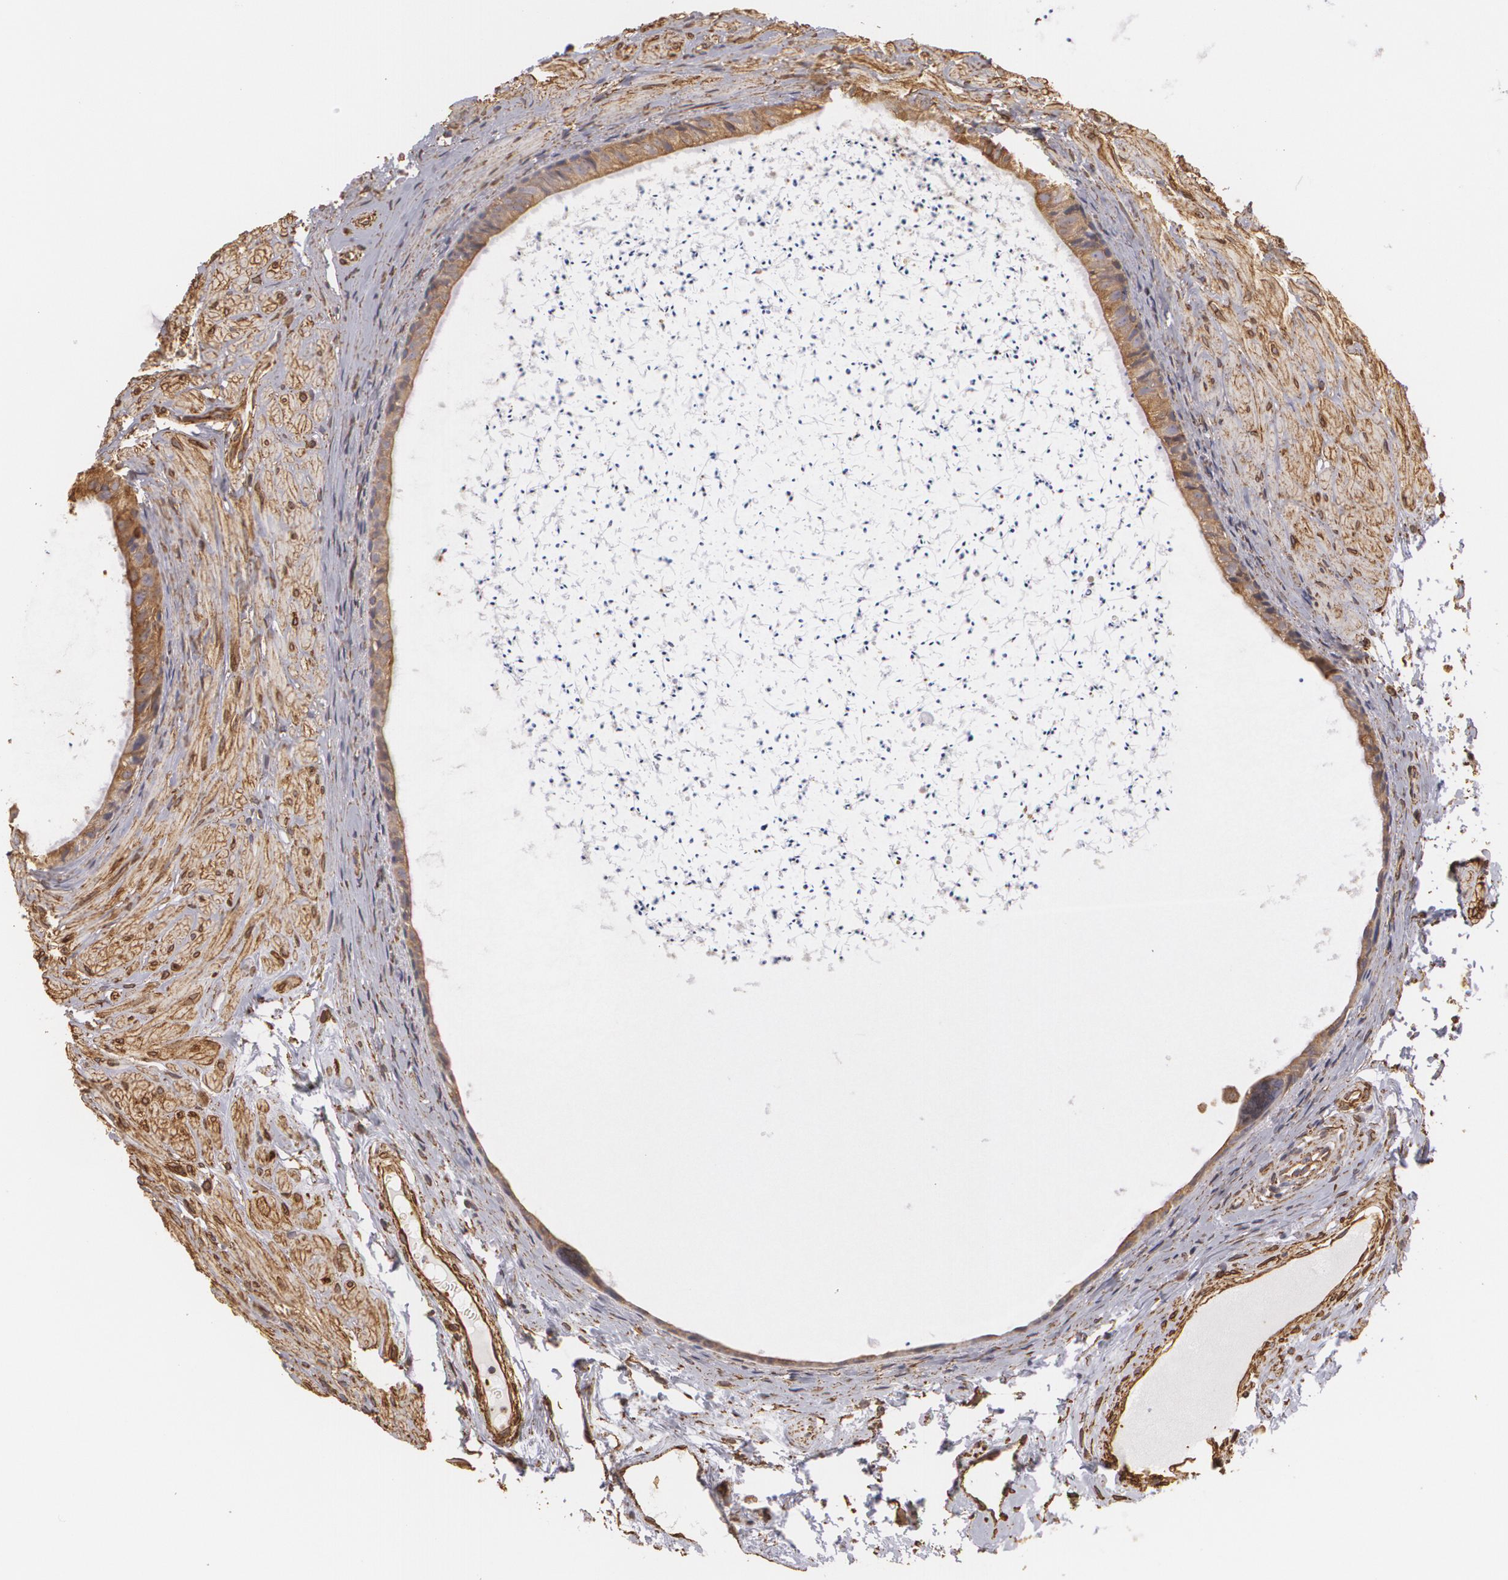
{"staining": {"intensity": "weak", "quantity": "25%-75%", "location": "cytoplasmic/membranous"}, "tissue": "epididymis", "cell_type": "Glandular cells", "image_type": "normal", "snomed": [{"axis": "morphology", "description": "Normal tissue, NOS"}, {"axis": "topography", "description": "Epididymis"}], "caption": "High-magnification brightfield microscopy of normal epididymis stained with DAB (brown) and counterstained with hematoxylin (blue). glandular cells exhibit weak cytoplasmic/membranous staining is appreciated in about25%-75% of cells.", "gene": "CYB5R3", "patient": {"sex": "male", "age": 77}}